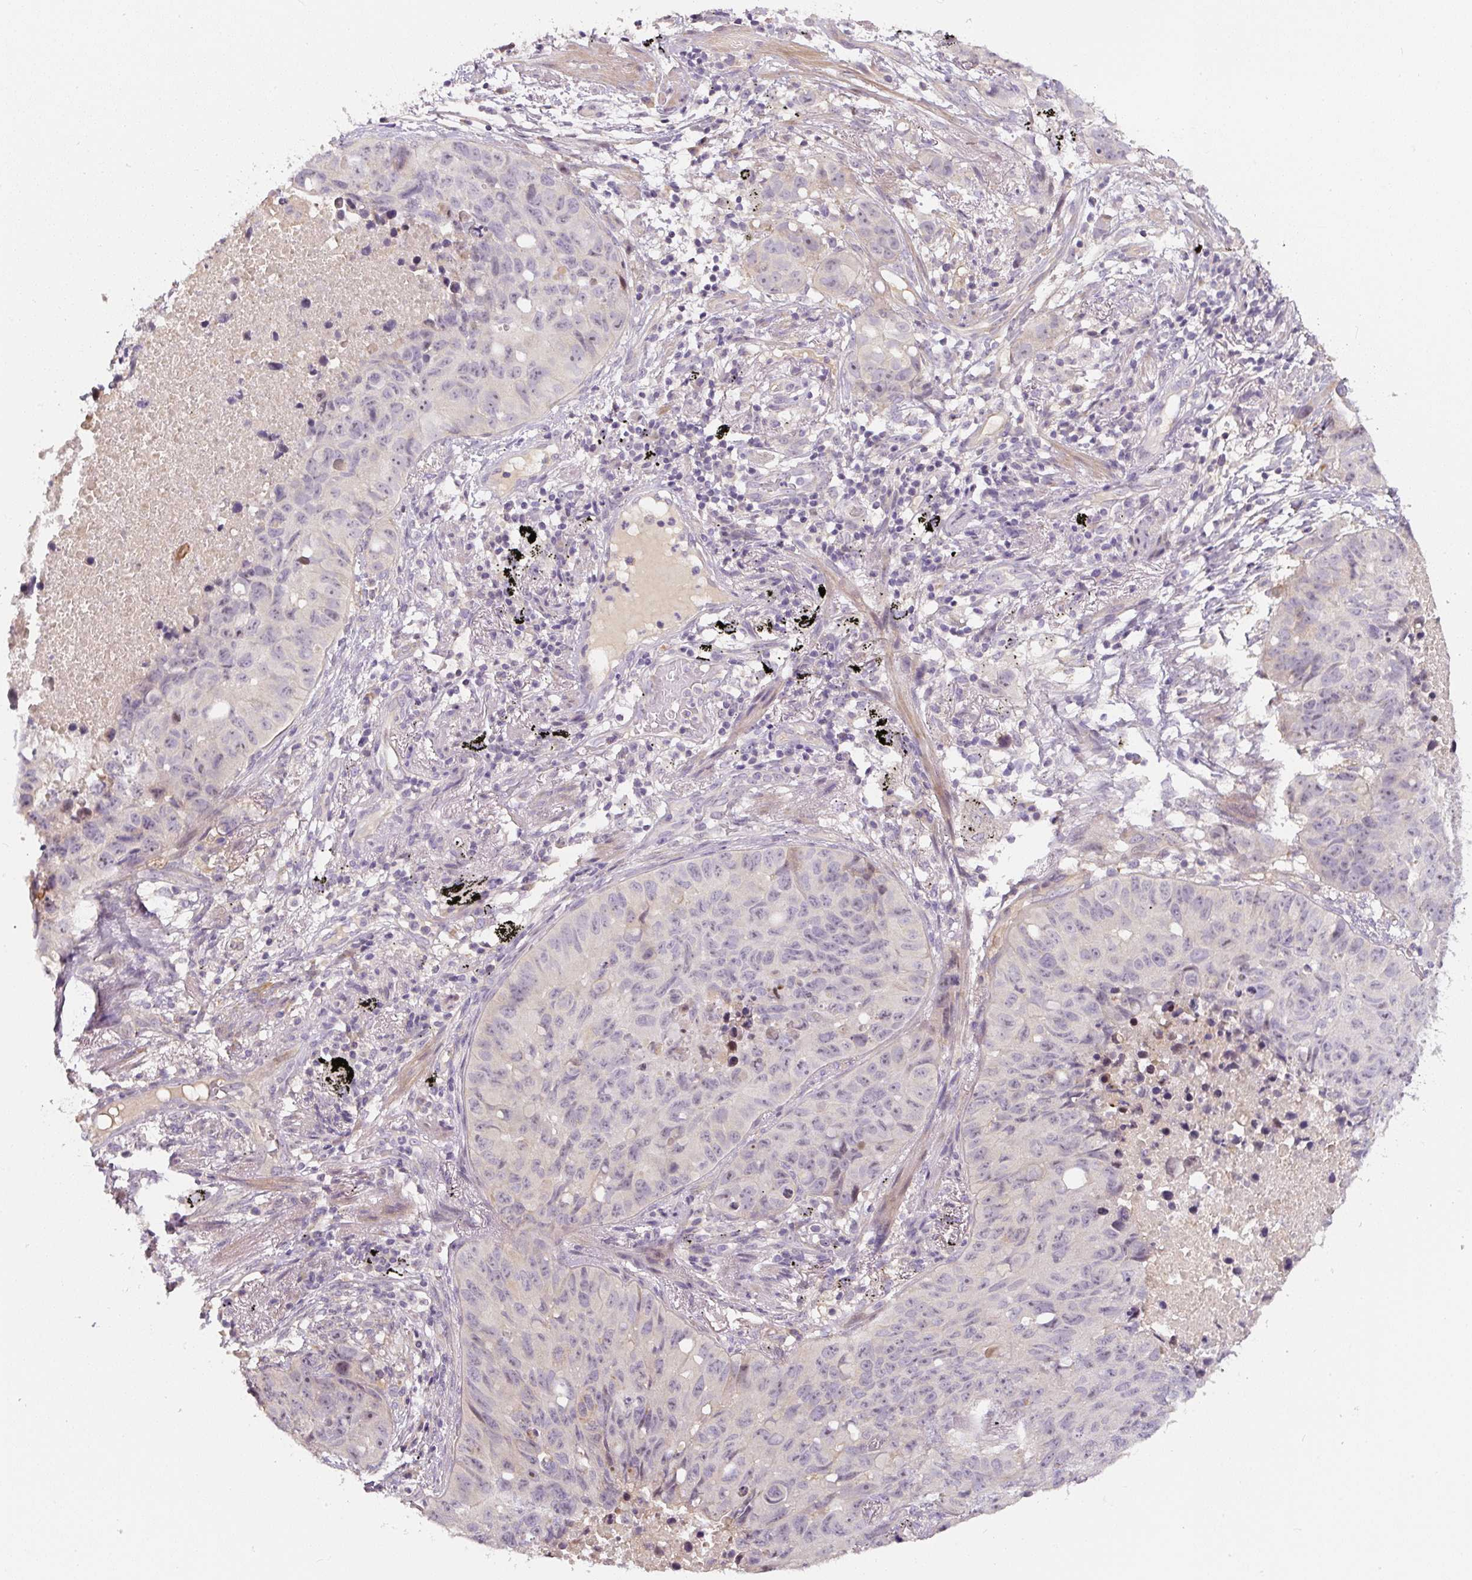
{"staining": {"intensity": "negative", "quantity": "none", "location": "none"}, "tissue": "lung cancer", "cell_type": "Tumor cells", "image_type": "cancer", "snomed": [{"axis": "morphology", "description": "Squamous cell carcinoma, NOS"}, {"axis": "topography", "description": "Lung"}], "caption": "IHC of human squamous cell carcinoma (lung) shows no expression in tumor cells.", "gene": "PWWP3B", "patient": {"sex": "male", "age": 60}}